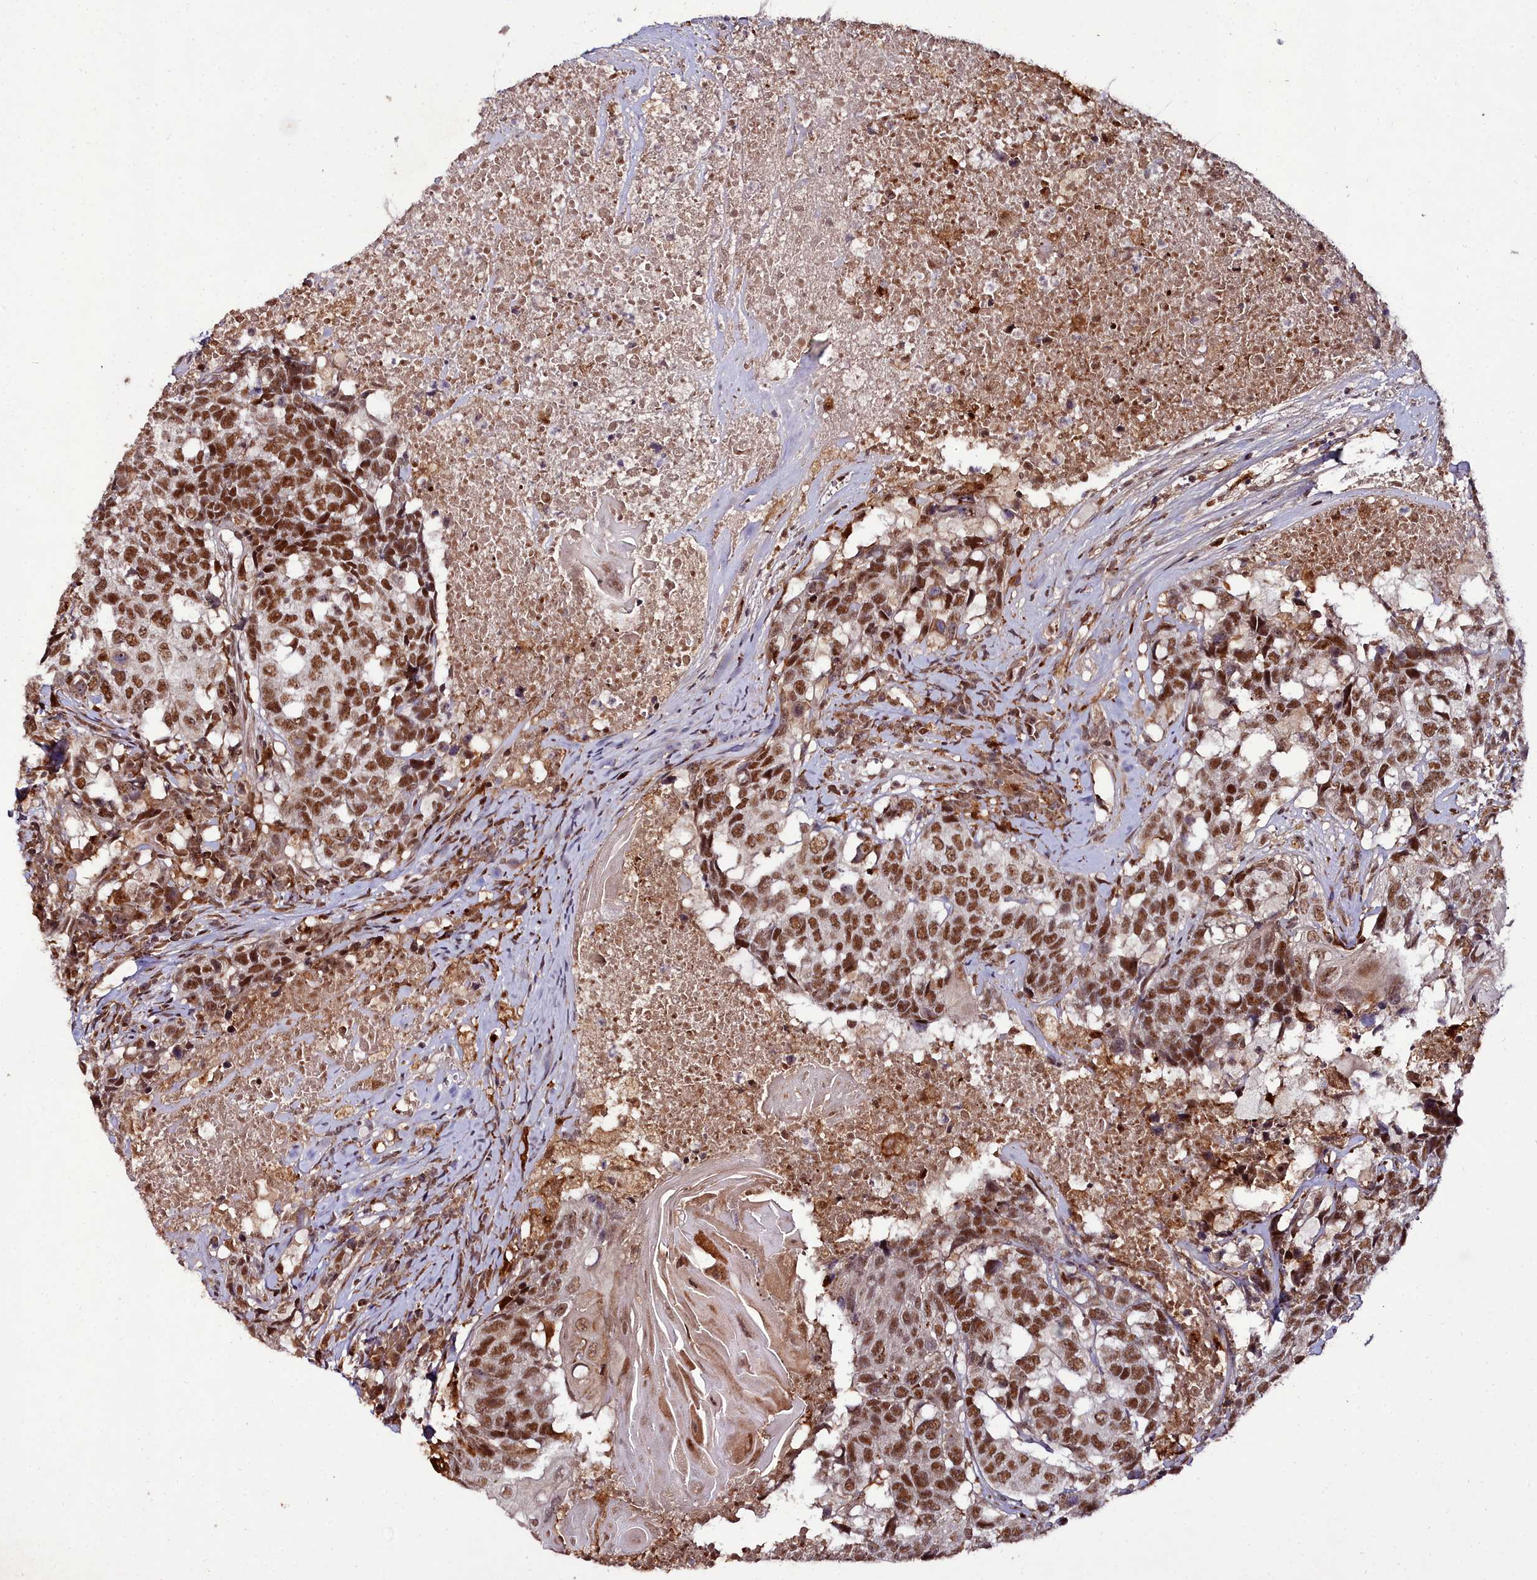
{"staining": {"intensity": "strong", "quantity": ">75%", "location": "nuclear"}, "tissue": "head and neck cancer", "cell_type": "Tumor cells", "image_type": "cancer", "snomed": [{"axis": "morphology", "description": "Squamous cell carcinoma, NOS"}, {"axis": "topography", "description": "Head-Neck"}], "caption": "Human squamous cell carcinoma (head and neck) stained with a protein marker shows strong staining in tumor cells.", "gene": "CXXC1", "patient": {"sex": "male", "age": 66}}